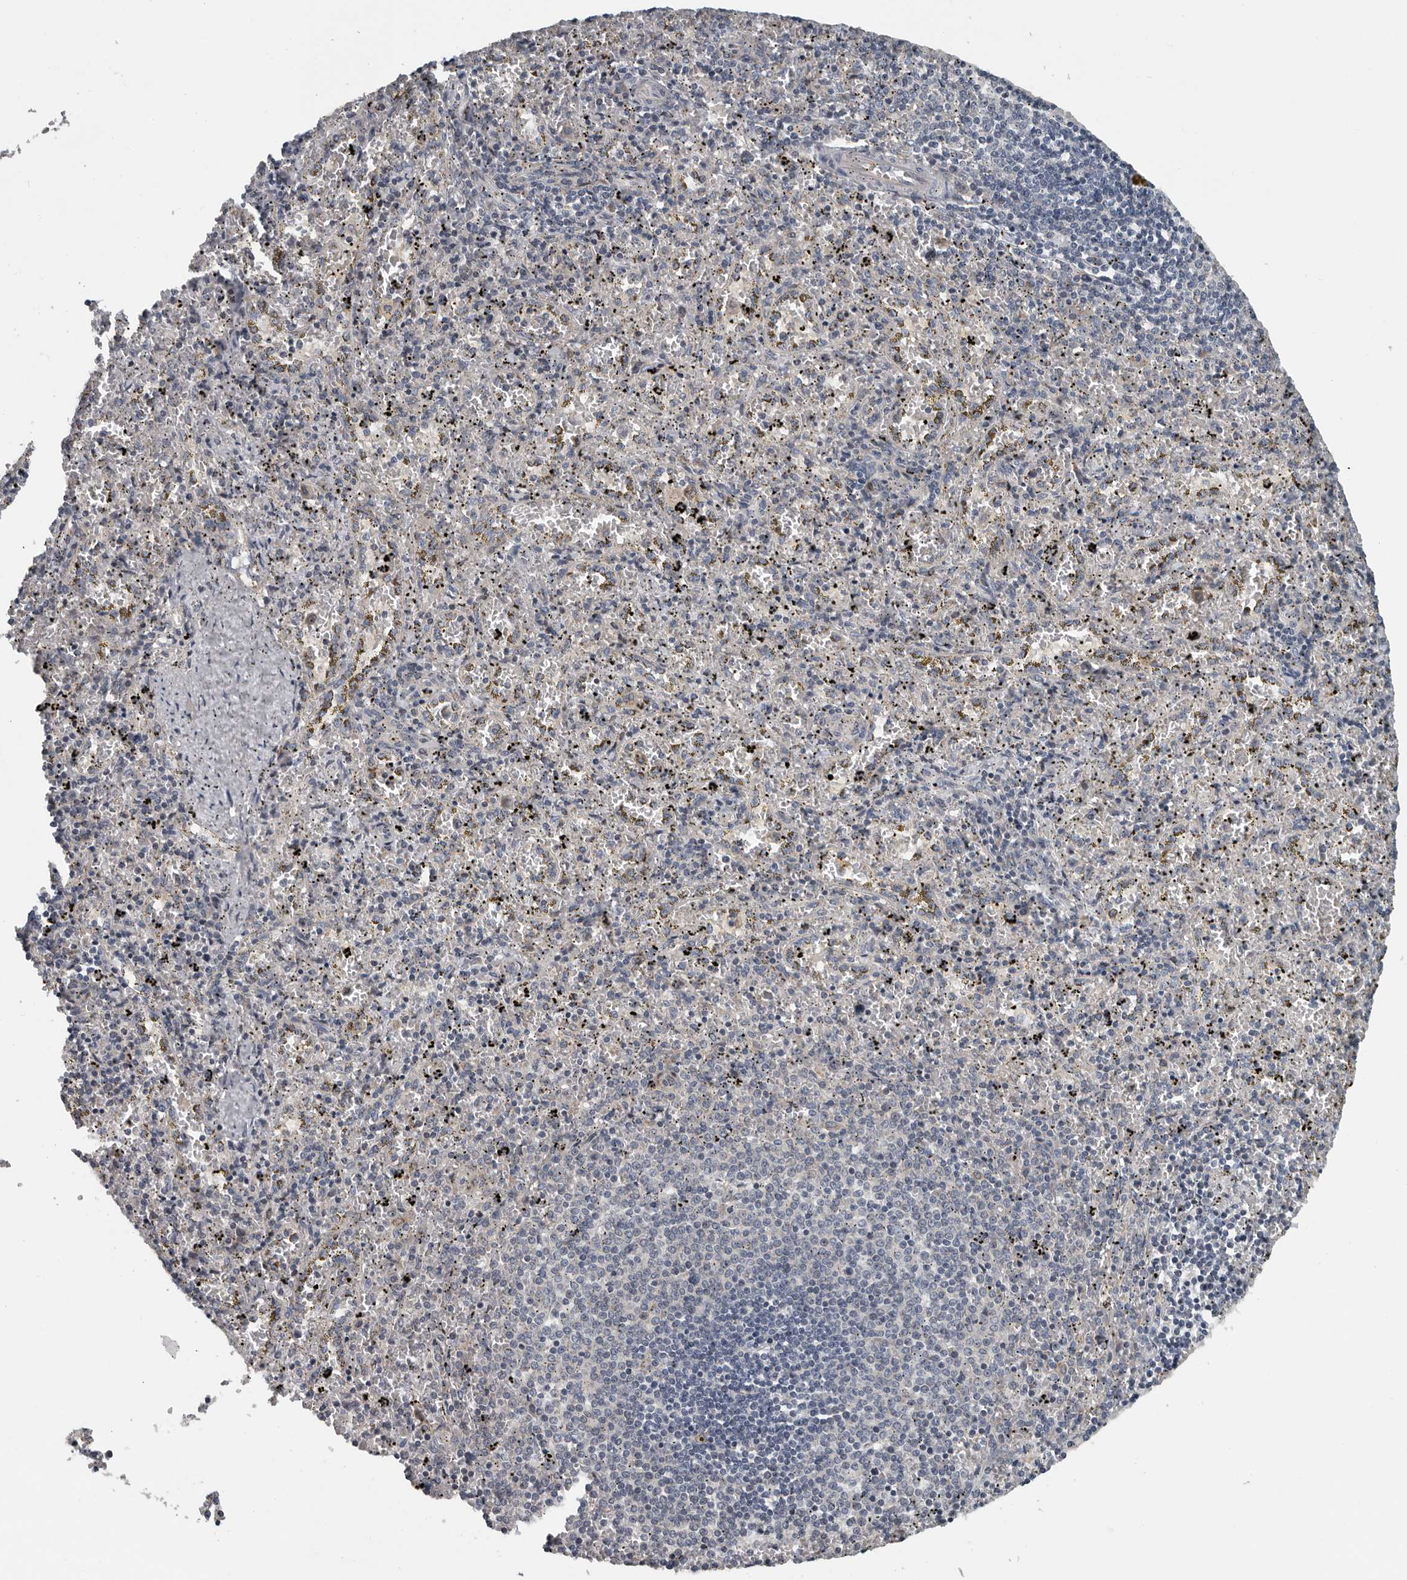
{"staining": {"intensity": "negative", "quantity": "none", "location": "none"}, "tissue": "spleen", "cell_type": "Cells in red pulp", "image_type": "normal", "snomed": [{"axis": "morphology", "description": "Normal tissue, NOS"}, {"axis": "topography", "description": "Spleen"}], "caption": "Human spleen stained for a protein using immunohistochemistry displays no staining in cells in red pulp.", "gene": "TMEM199", "patient": {"sex": "male", "age": 11}}